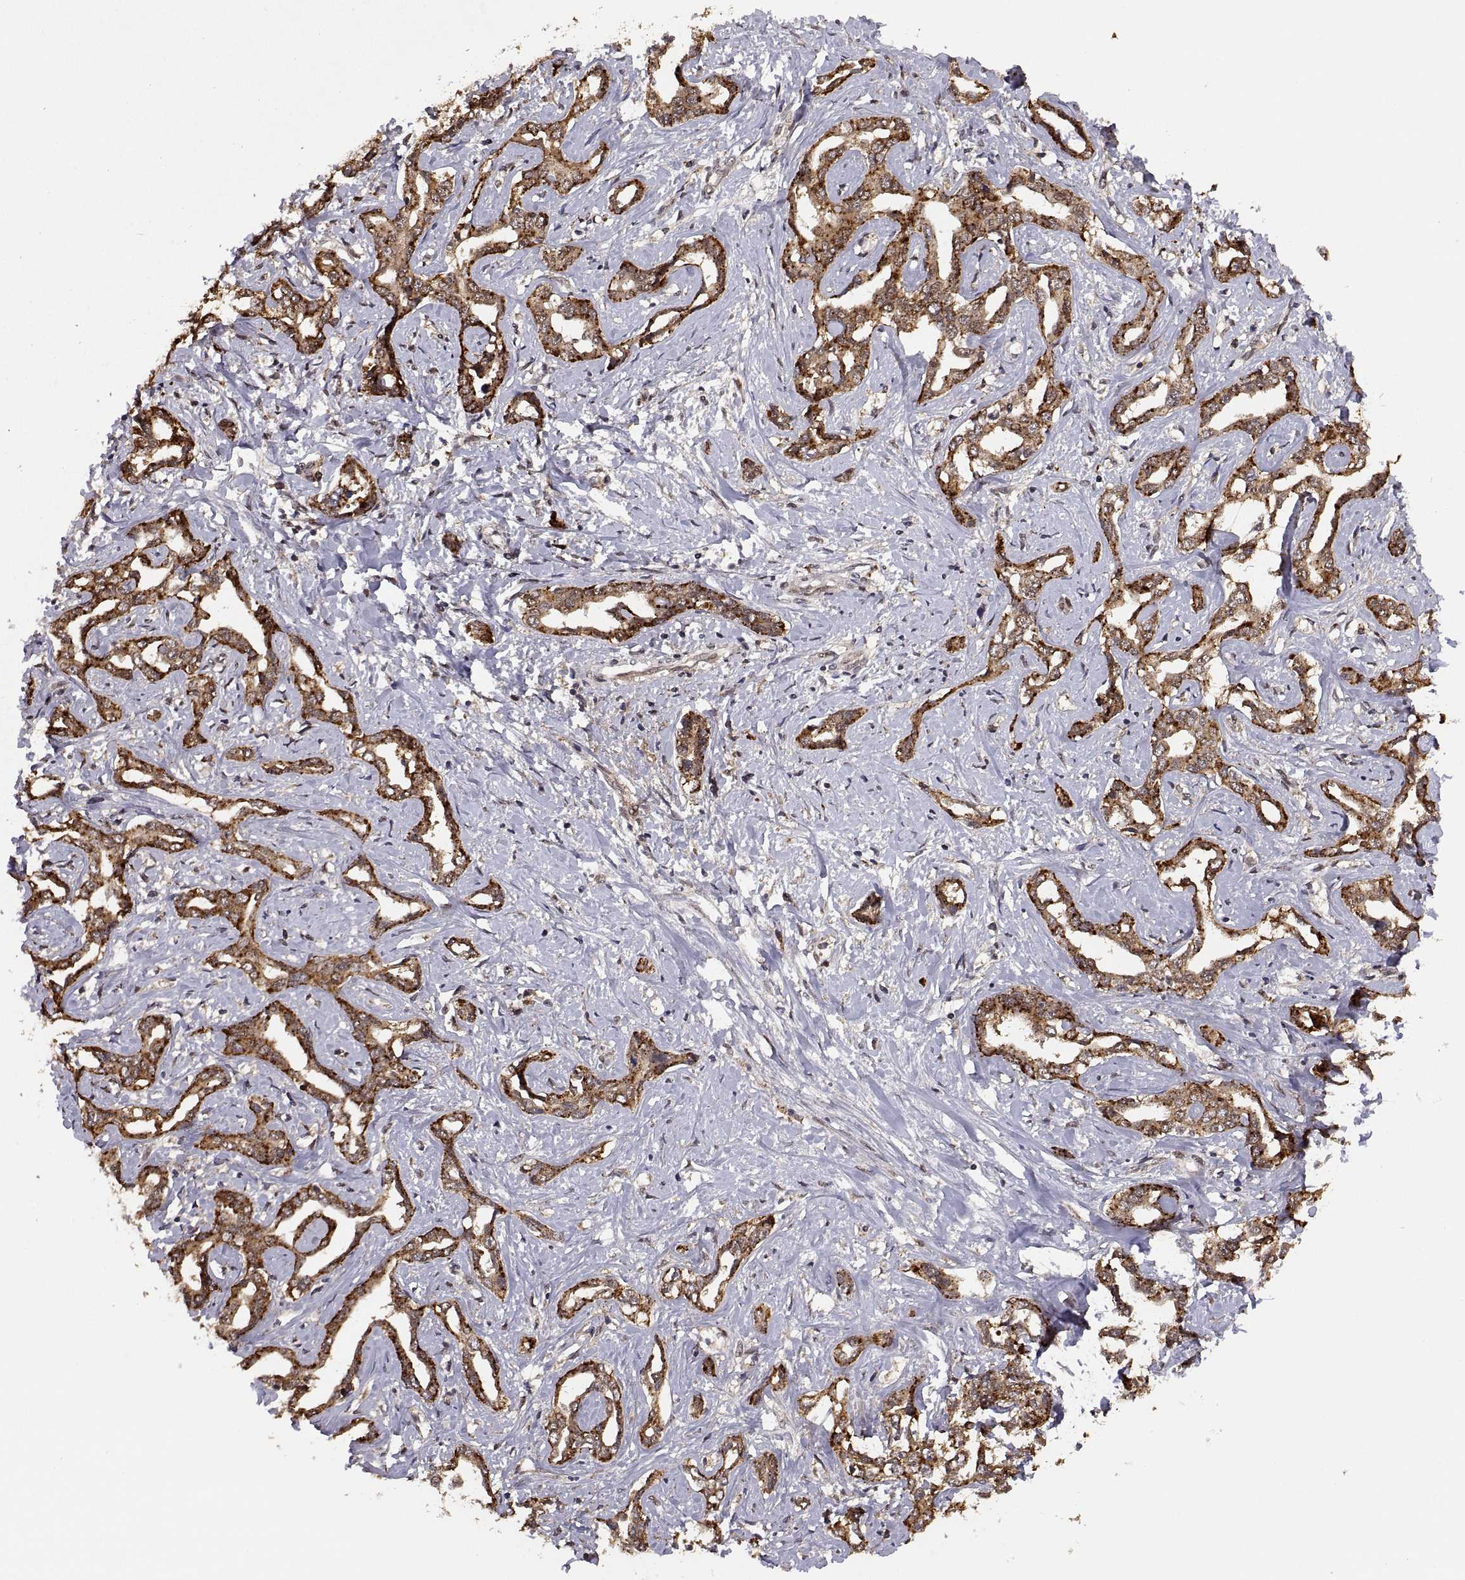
{"staining": {"intensity": "strong", "quantity": "25%-75%", "location": "cytoplasmic/membranous"}, "tissue": "liver cancer", "cell_type": "Tumor cells", "image_type": "cancer", "snomed": [{"axis": "morphology", "description": "Cholangiocarcinoma"}, {"axis": "topography", "description": "Liver"}], "caption": "High-magnification brightfield microscopy of liver cholangiocarcinoma stained with DAB (brown) and counterstained with hematoxylin (blue). tumor cells exhibit strong cytoplasmic/membranous expression is identified in about25%-75% of cells.", "gene": "PSMC2", "patient": {"sex": "male", "age": 59}}